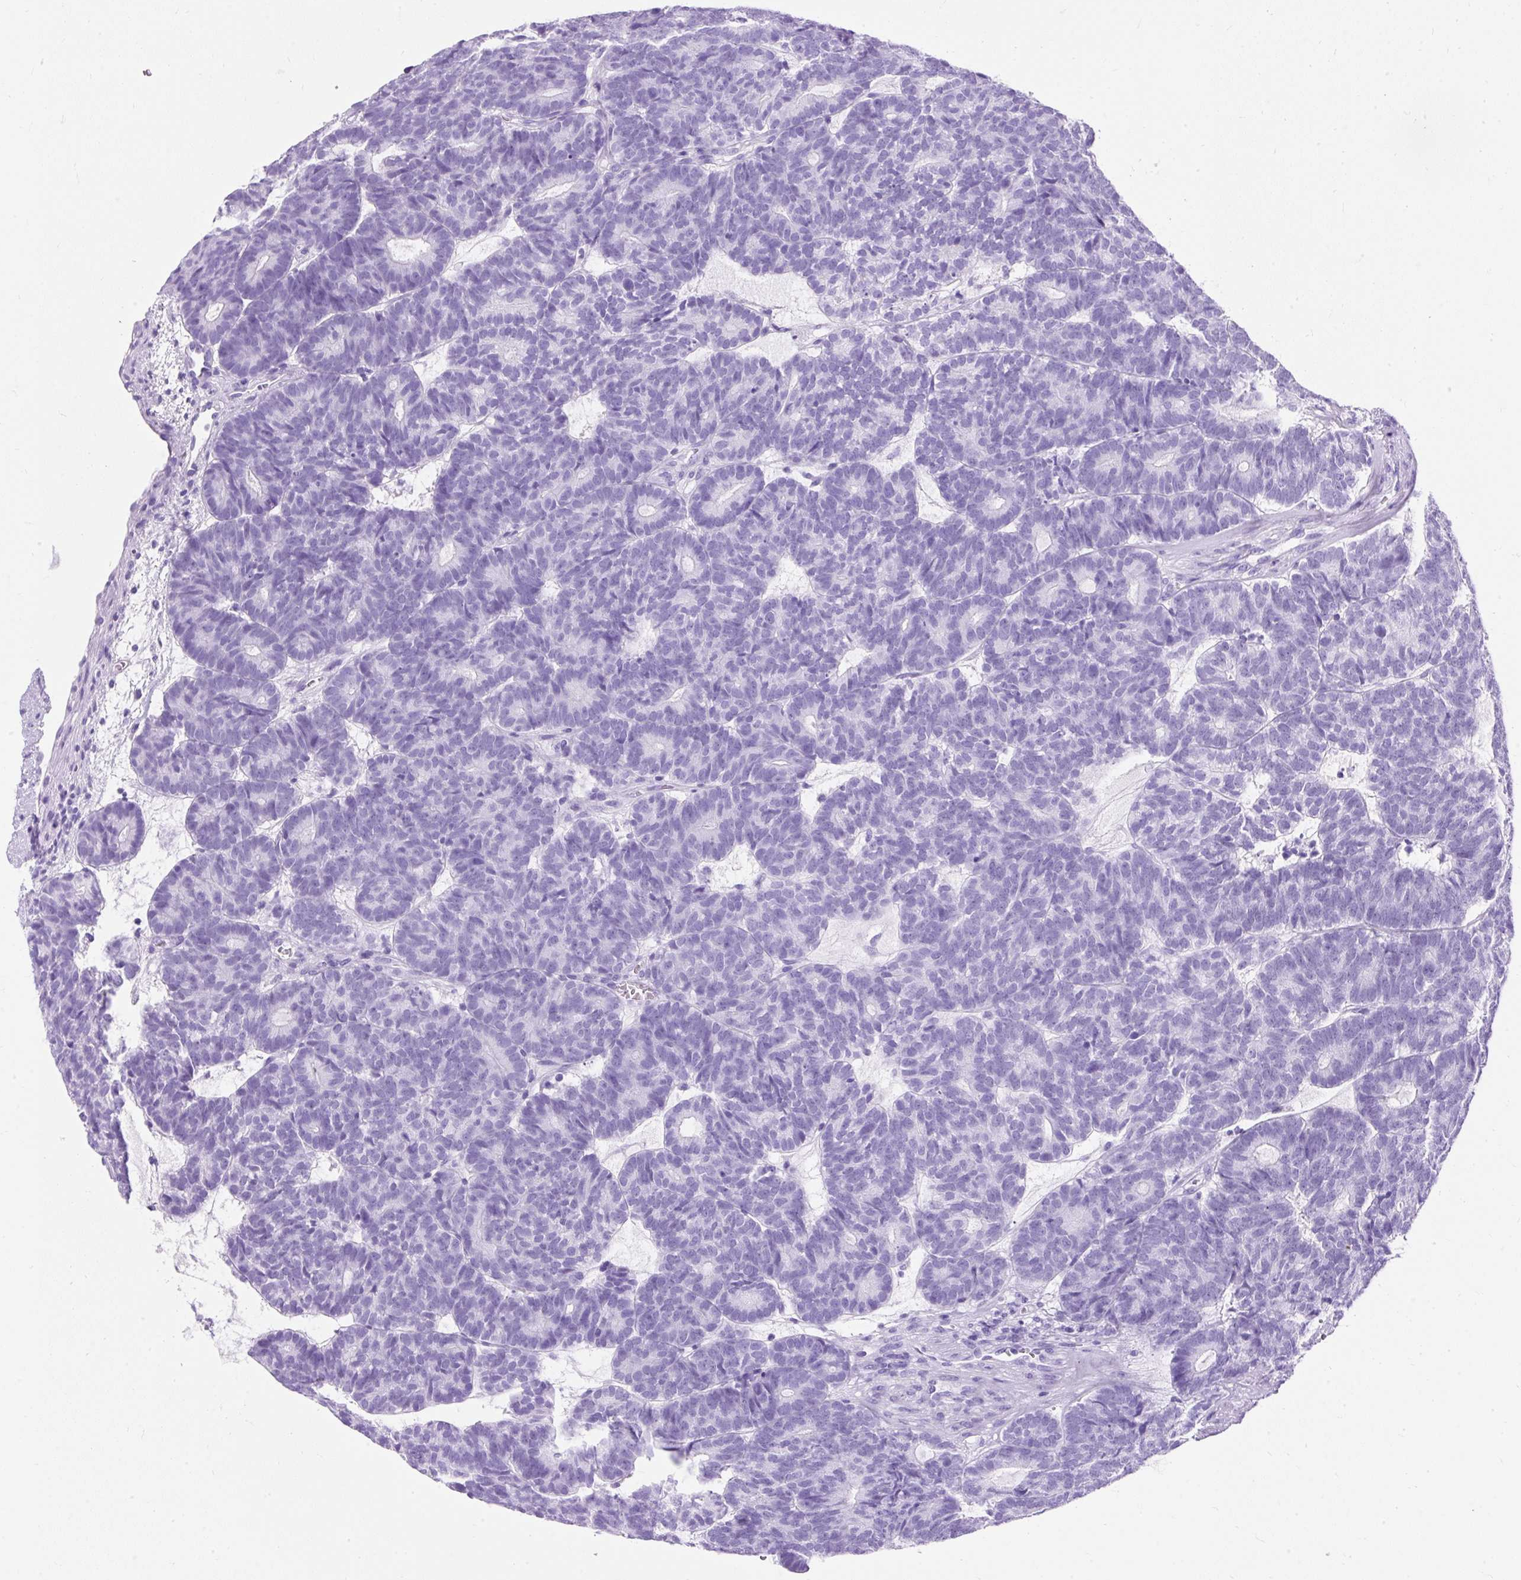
{"staining": {"intensity": "negative", "quantity": "none", "location": "none"}, "tissue": "head and neck cancer", "cell_type": "Tumor cells", "image_type": "cancer", "snomed": [{"axis": "morphology", "description": "Adenocarcinoma, NOS"}, {"axis": "topography", "description": "Head-Neck"}], "caption": "High magnification brightfield microscopy of head and neck cancer (adenocarcinoma) stained with DAB (3,3'-diaminobenzidine) (brown) and counterstained with hematoxylin (blue): tumor cells show no significant expression. (Stains: DAB immunohistochemistry with hematoxylin counter stain, Microscopy: brightfield microscopy at high magnification).", "gene": "PVALB", "patient": {"sex": "female", "age": 81}}